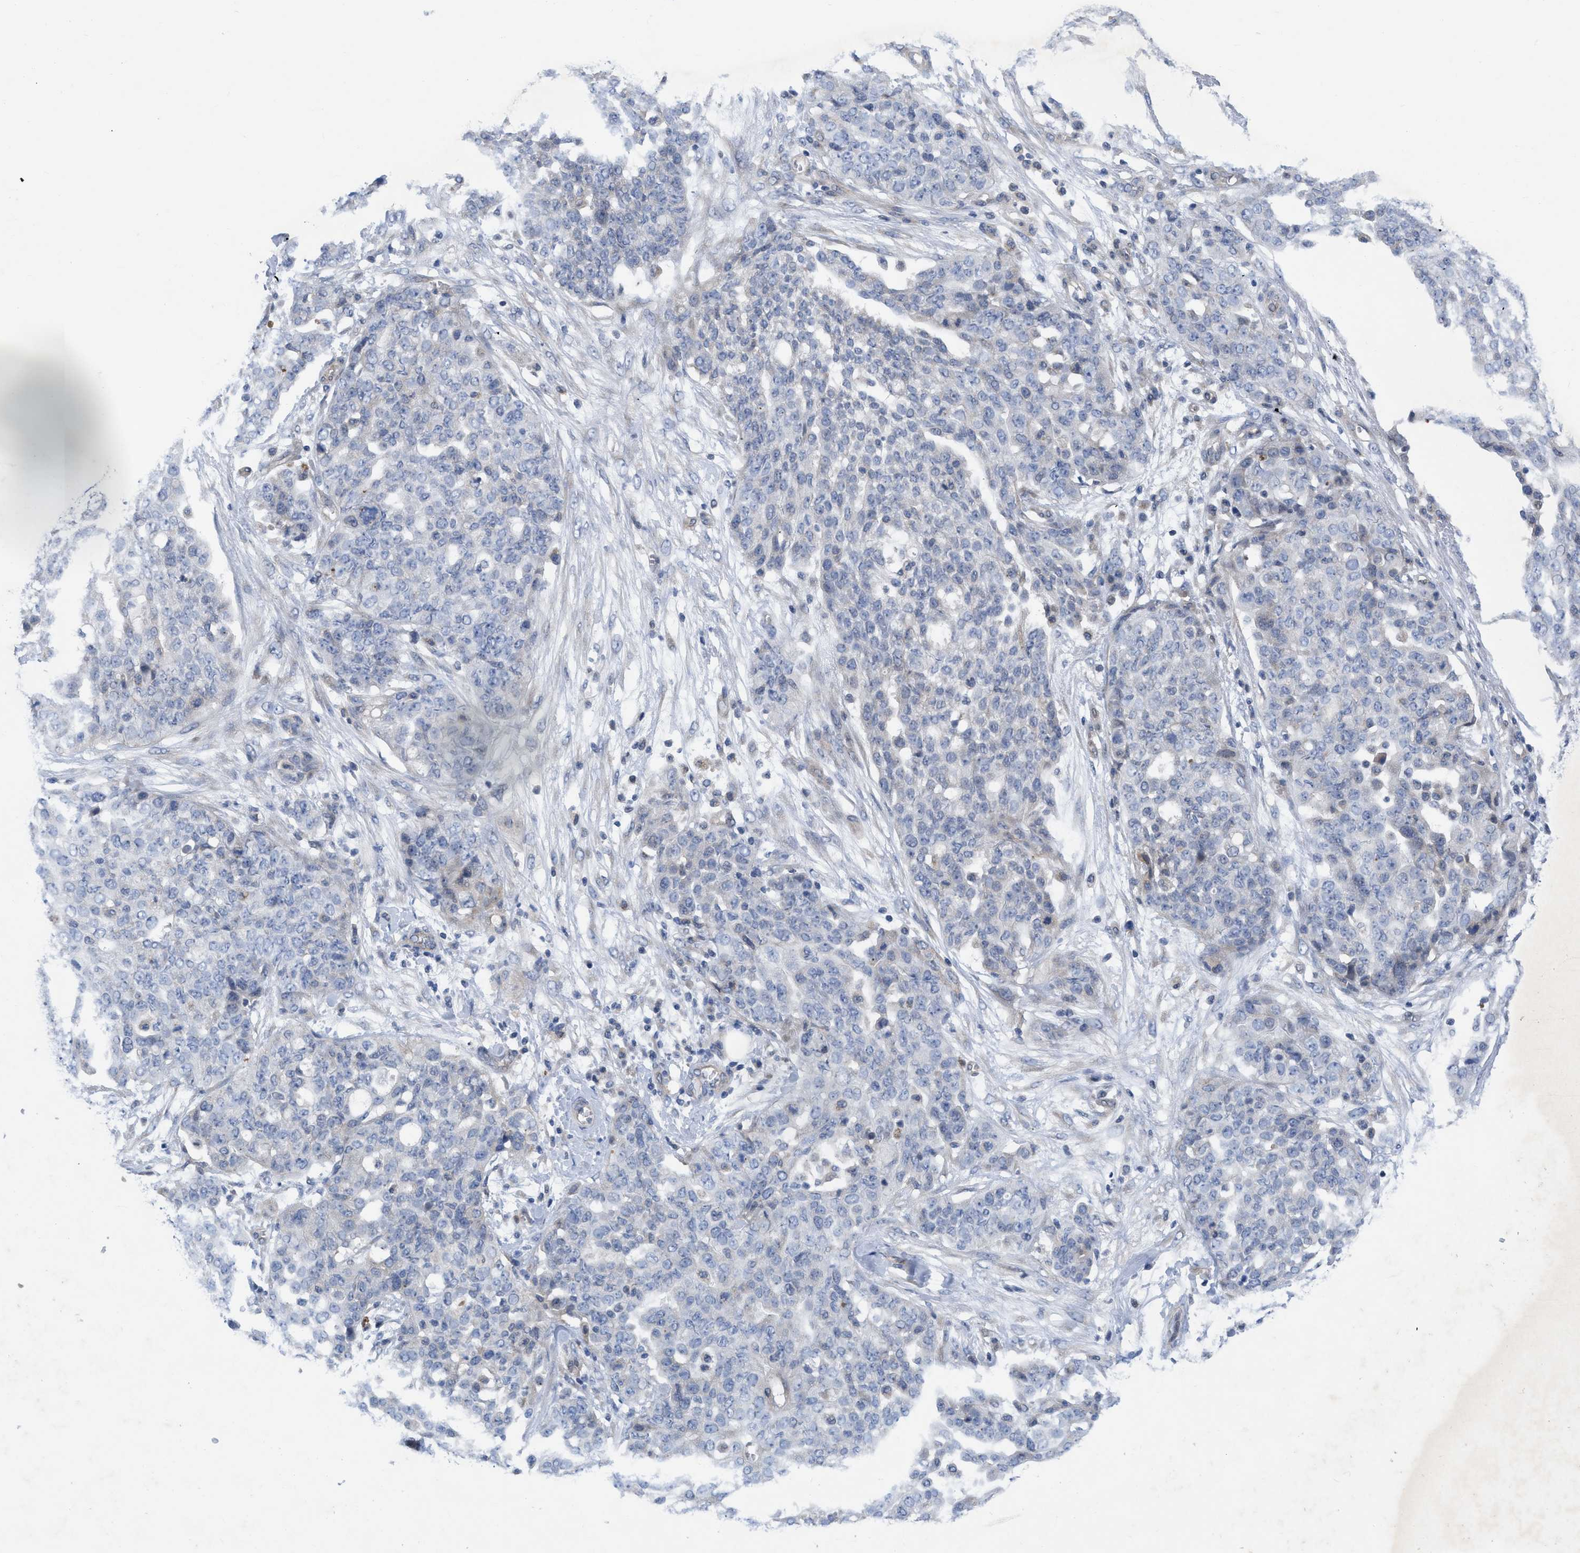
{"staining": {"intensity": "negative", "quantity": "none", "location": "none"}, "tissue": "ovarian cancer", "cell_type": "Tumor cells", "image_type": "cancer", "snomed": [{"axis": "morphology", "description": "Cystadenocarcinoma, serous, NOS"}, {"axis": "topography", "description": "Soft tissue"}, {"axis": "topography", "description": "Ovary"}], "caption": "The immunohistochemistry histopathology image has no significant positivity in tumor cells of ovarian cancer (serous cystadenocarcinoma) tissue.", "gene": "NDEL1", "patient": {"sex": "female", "age": 57}}